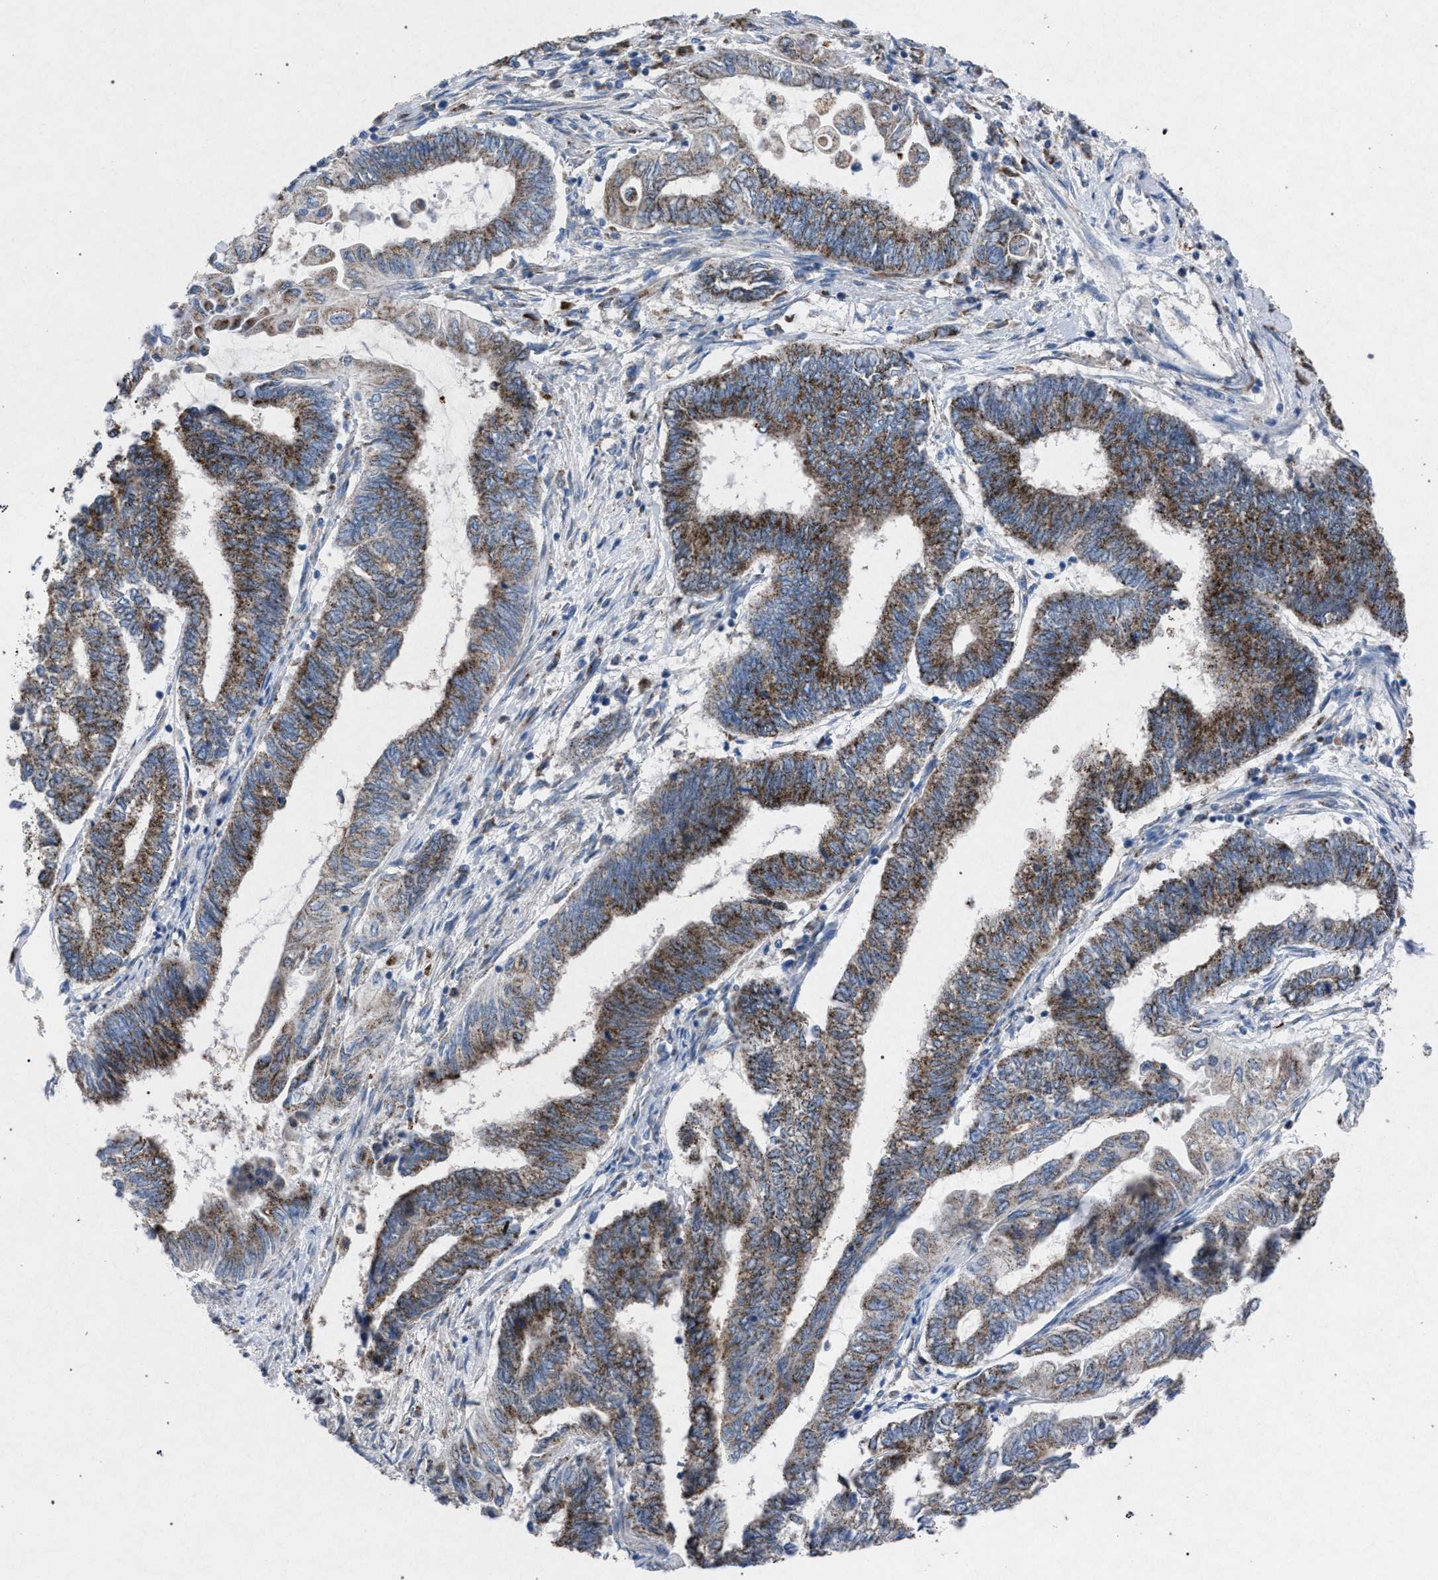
{"staining": {"intensity": "moderate", "quantity": ">75%", "location": "cytoplasmic/membranous"}, "tissue": "endometrial cancer", "cell_type": "Tumor cells", "image_type": "cancer", "snomed": [{"axis": "morphology", "description": "Adenocarcinoma, NOS"}, {"axis": "topography", "description": "Uterus"}, {"axis": "topography", "description": "Endometrium"}], "caption": "DAB immunohistochemical staining of human endometrial cancer displays moderate cytoplasmic/membranous protein positivity in about >75% of tumor cells.", "gene": "HSD17B4", "patient": {"sex": "female", "age": 70}}